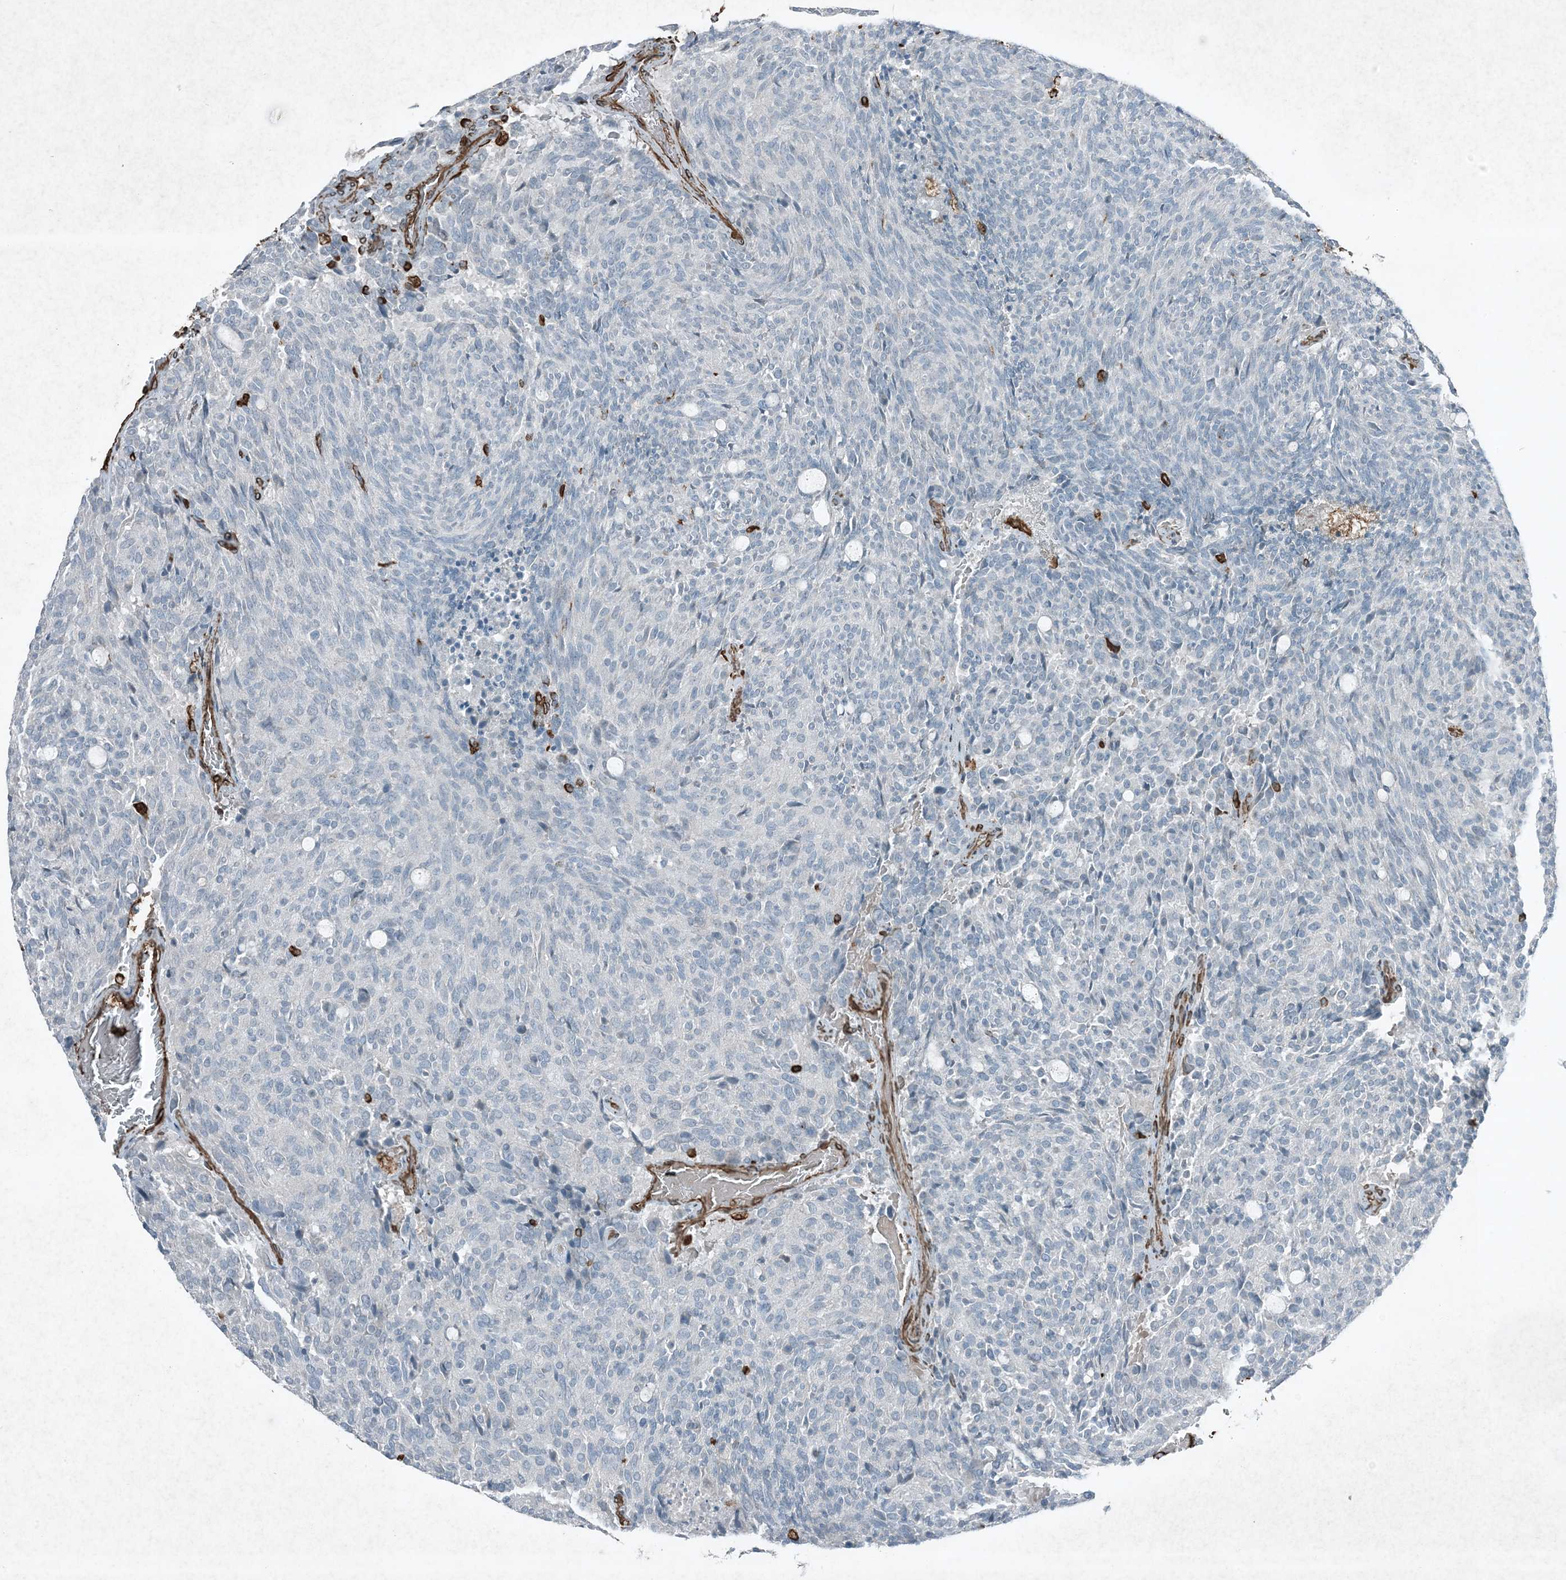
{"staining": {"intensity": "negative", "quantity": "none", "location": "none"}, "tissue": "carcinoid", "cell_type": "Tumor cells", "image_type": "cancer", "snomed": [{"axis": "morphology", "description": "Carcinoid, malignant, NOS"}, {"axis": "topography", "description": "Pancreas"}], "caption": "Histopathology image shows no significant protein staining in tumor cells of malignant carcinoid.", "gene": "RYK", "patient": {"sex": "female", "age": 54}}